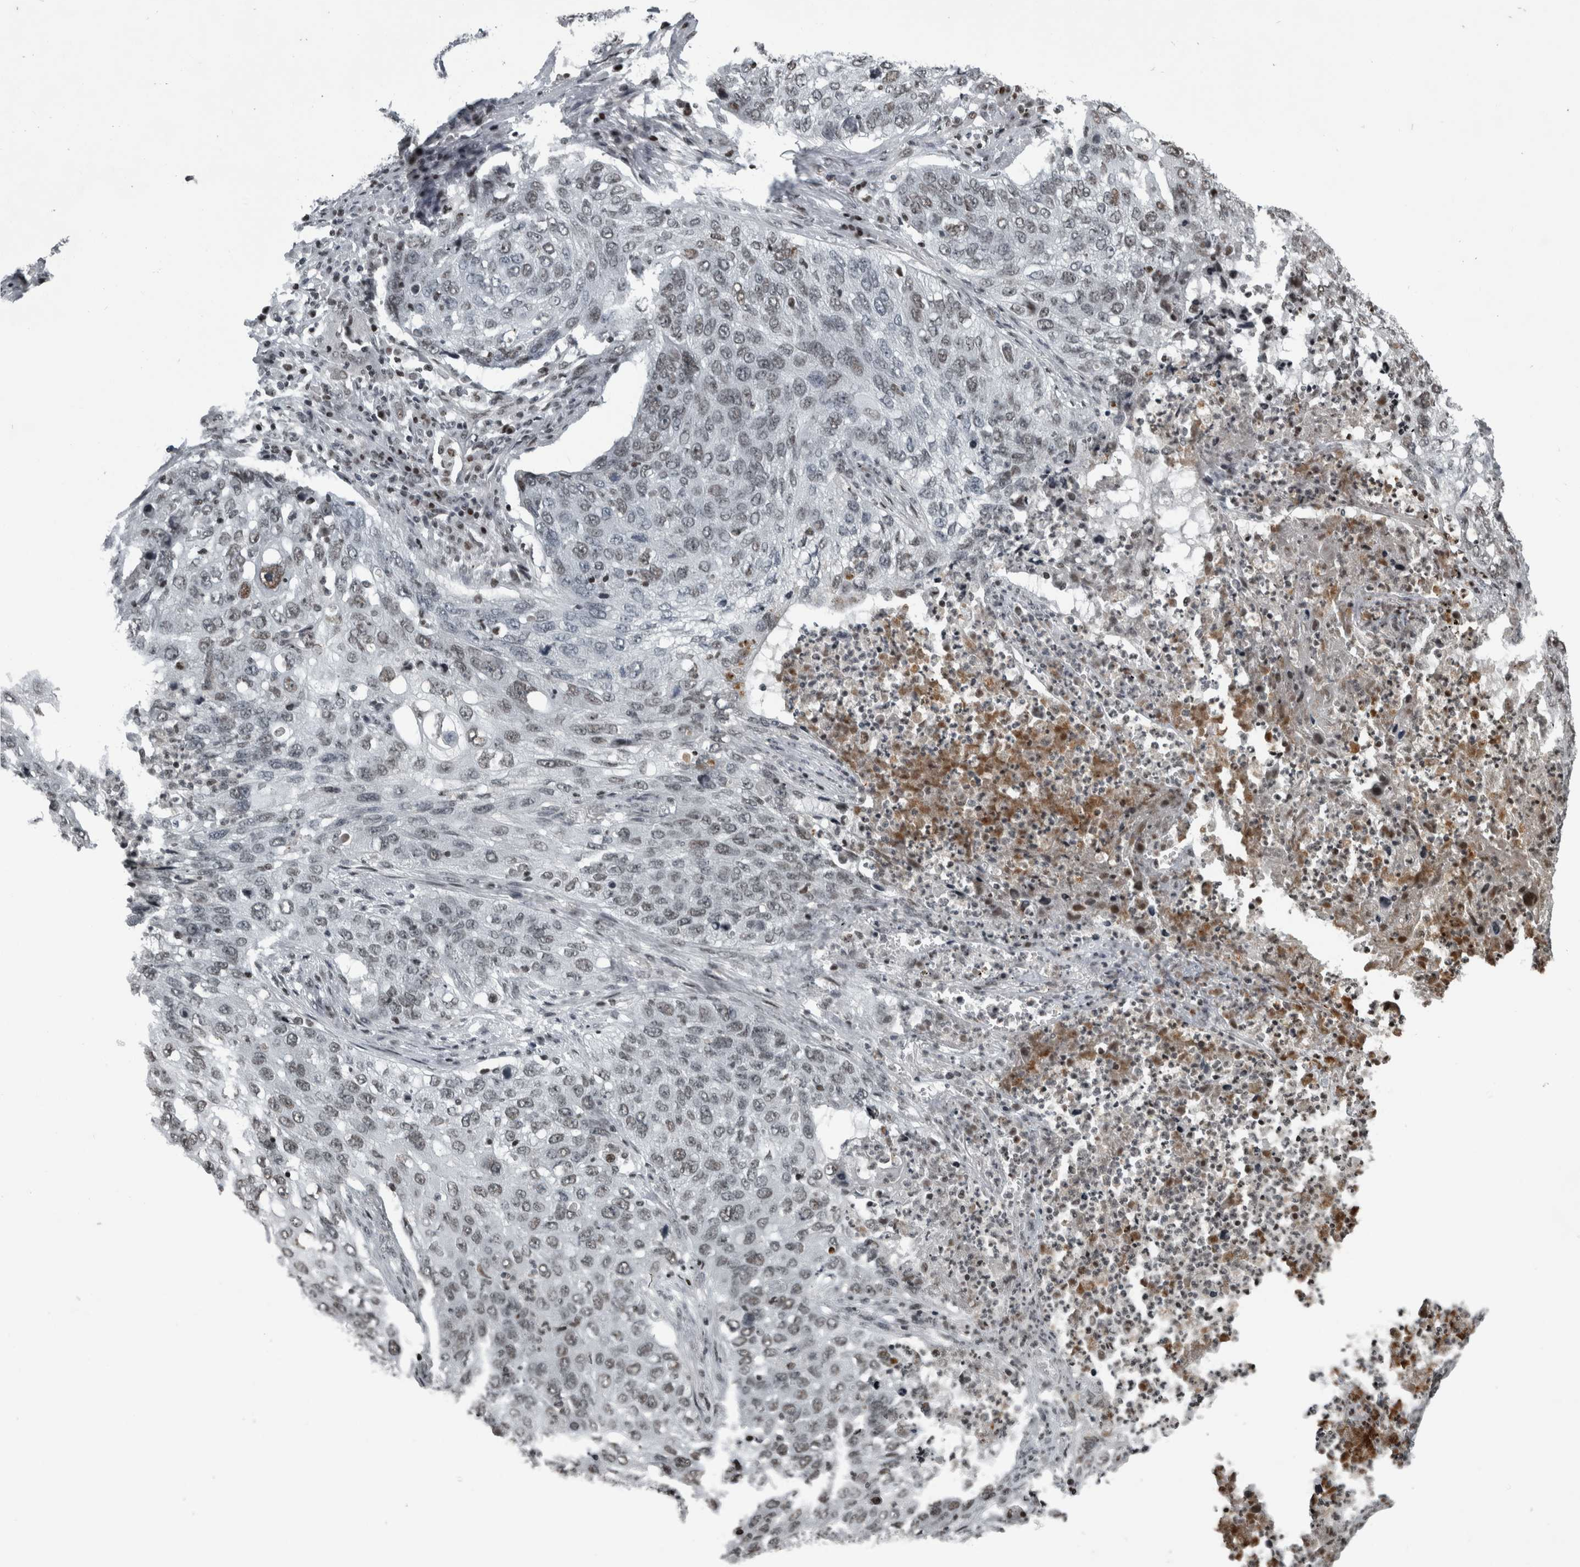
{"staining": {"intensity": "weak", "quantity": ">75%", "location": "nuclear"}, "tissue": "lung cancer", "cell_type": "Tumor cells", "image_type": "cancer", "snomed": [{"axis": "morphology", "description": "Squamous cell carcinoma, NOS"}, {"axis": "topography", "description": "Lung"}], "caption": "Protein positivity by IHC reveals weak nuclear positivity in approximately >75% of tumor cells in lung cancer (squamous cell carcinoma).", "gene": "UNC50", "patient": {"sex": "female", "age": 63}}